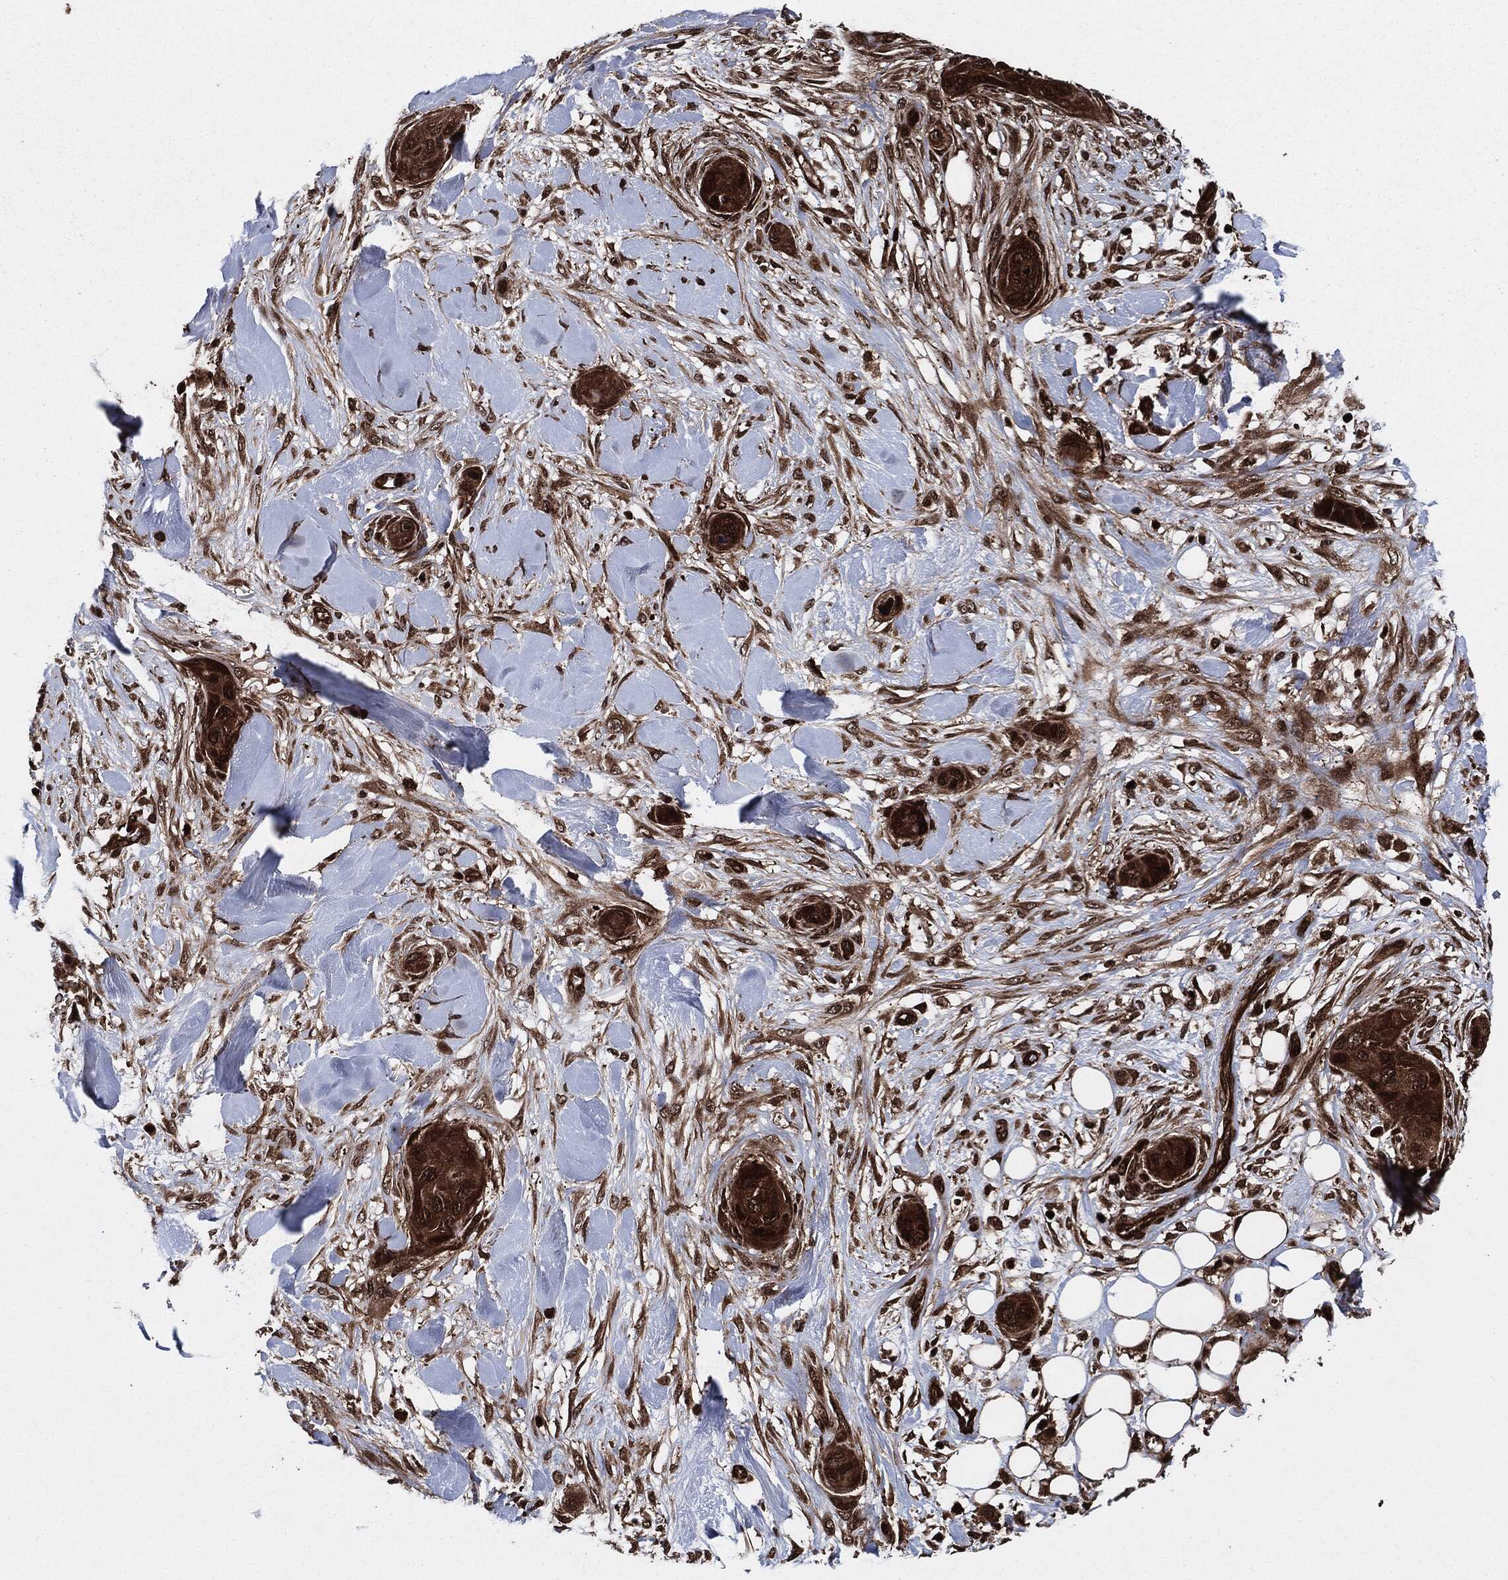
{"staining": {"intensity": "strong", "quantity": ">75%", "location": "cytoplasmic/membranous"}, "tissue": "skin cancer", "cell_type": "Tumor cells", "image_type": "cancer", "snomed": [{"axis": "morphology", "description": "Squamous cell carcinoma, NOS"}, {"axis": "topography", "description": "Skin"}], "caption": "Immunohistochemistry (IHC) image of human skin cancer (squamous cell carcinoma) stained for a protein (brown), which exhibits high levels of strong cytoplasmic/membranous positivity in about >75% of tumor cells.", "gene": "YWHAB", "patient": {"sex": "male", "age": 78}}